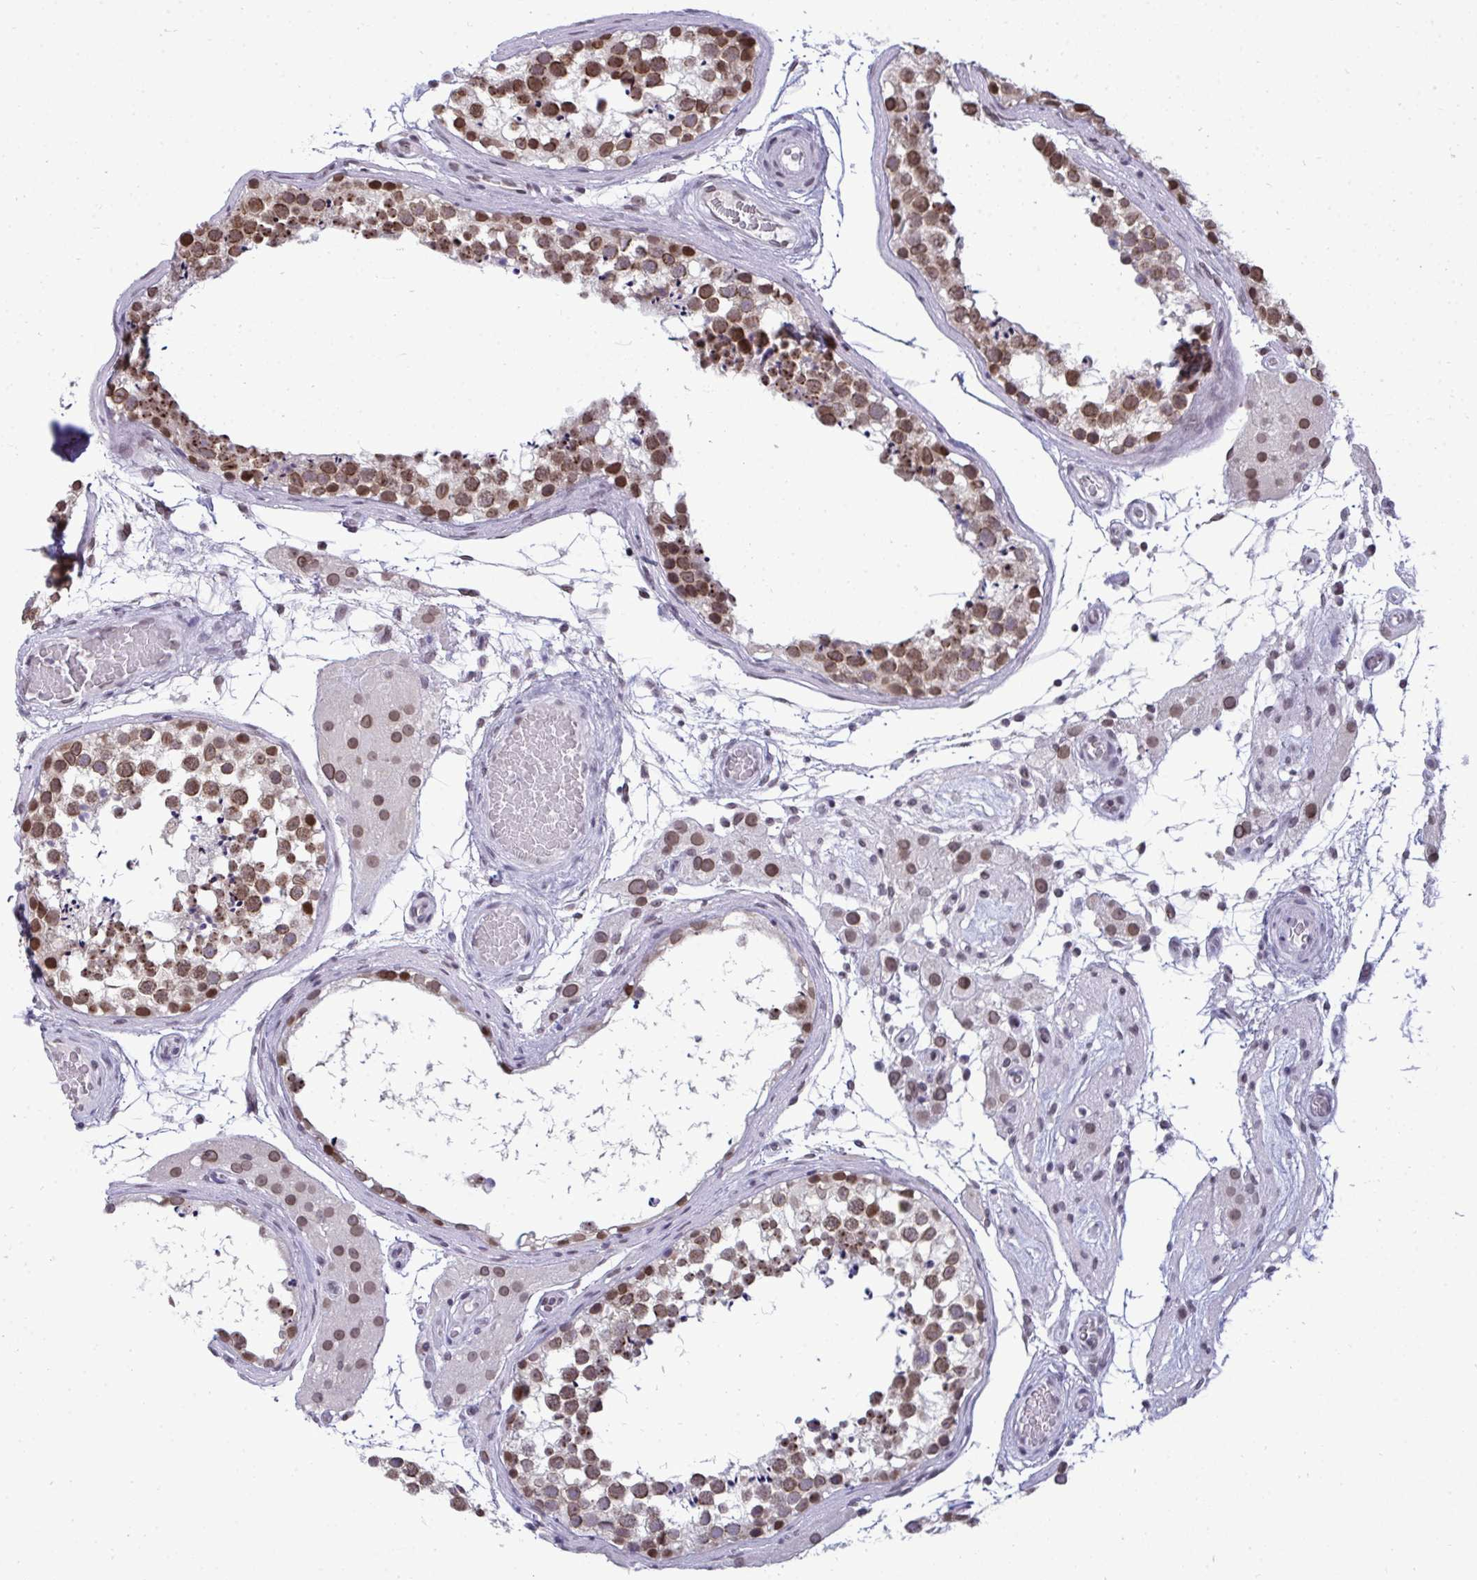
{"staining": {"intensity": "moderate", "quantity": ">75%", "location": "nuclear"}, "tissue": "testis", "cell_type": "Cells in seminiferous ducts", "image_type": "normal", "snomed": [{"axis": "morphology", "description": "Normal tissue, NOS"}, {"axis": "morphology", "description": "Seminoma, NOS"}, {"axis": "topography", "description": "Testis"}], "caption": "Immunohistochemistry (IHC) photomicrograph of normal human testis stained for a protein (brown), which shows medium levels of moderate nuclear expression in about >75% of cells in seminiferous ducts.", "gene": "JPT1", "patient": {"sex": "male", "age": 65}}